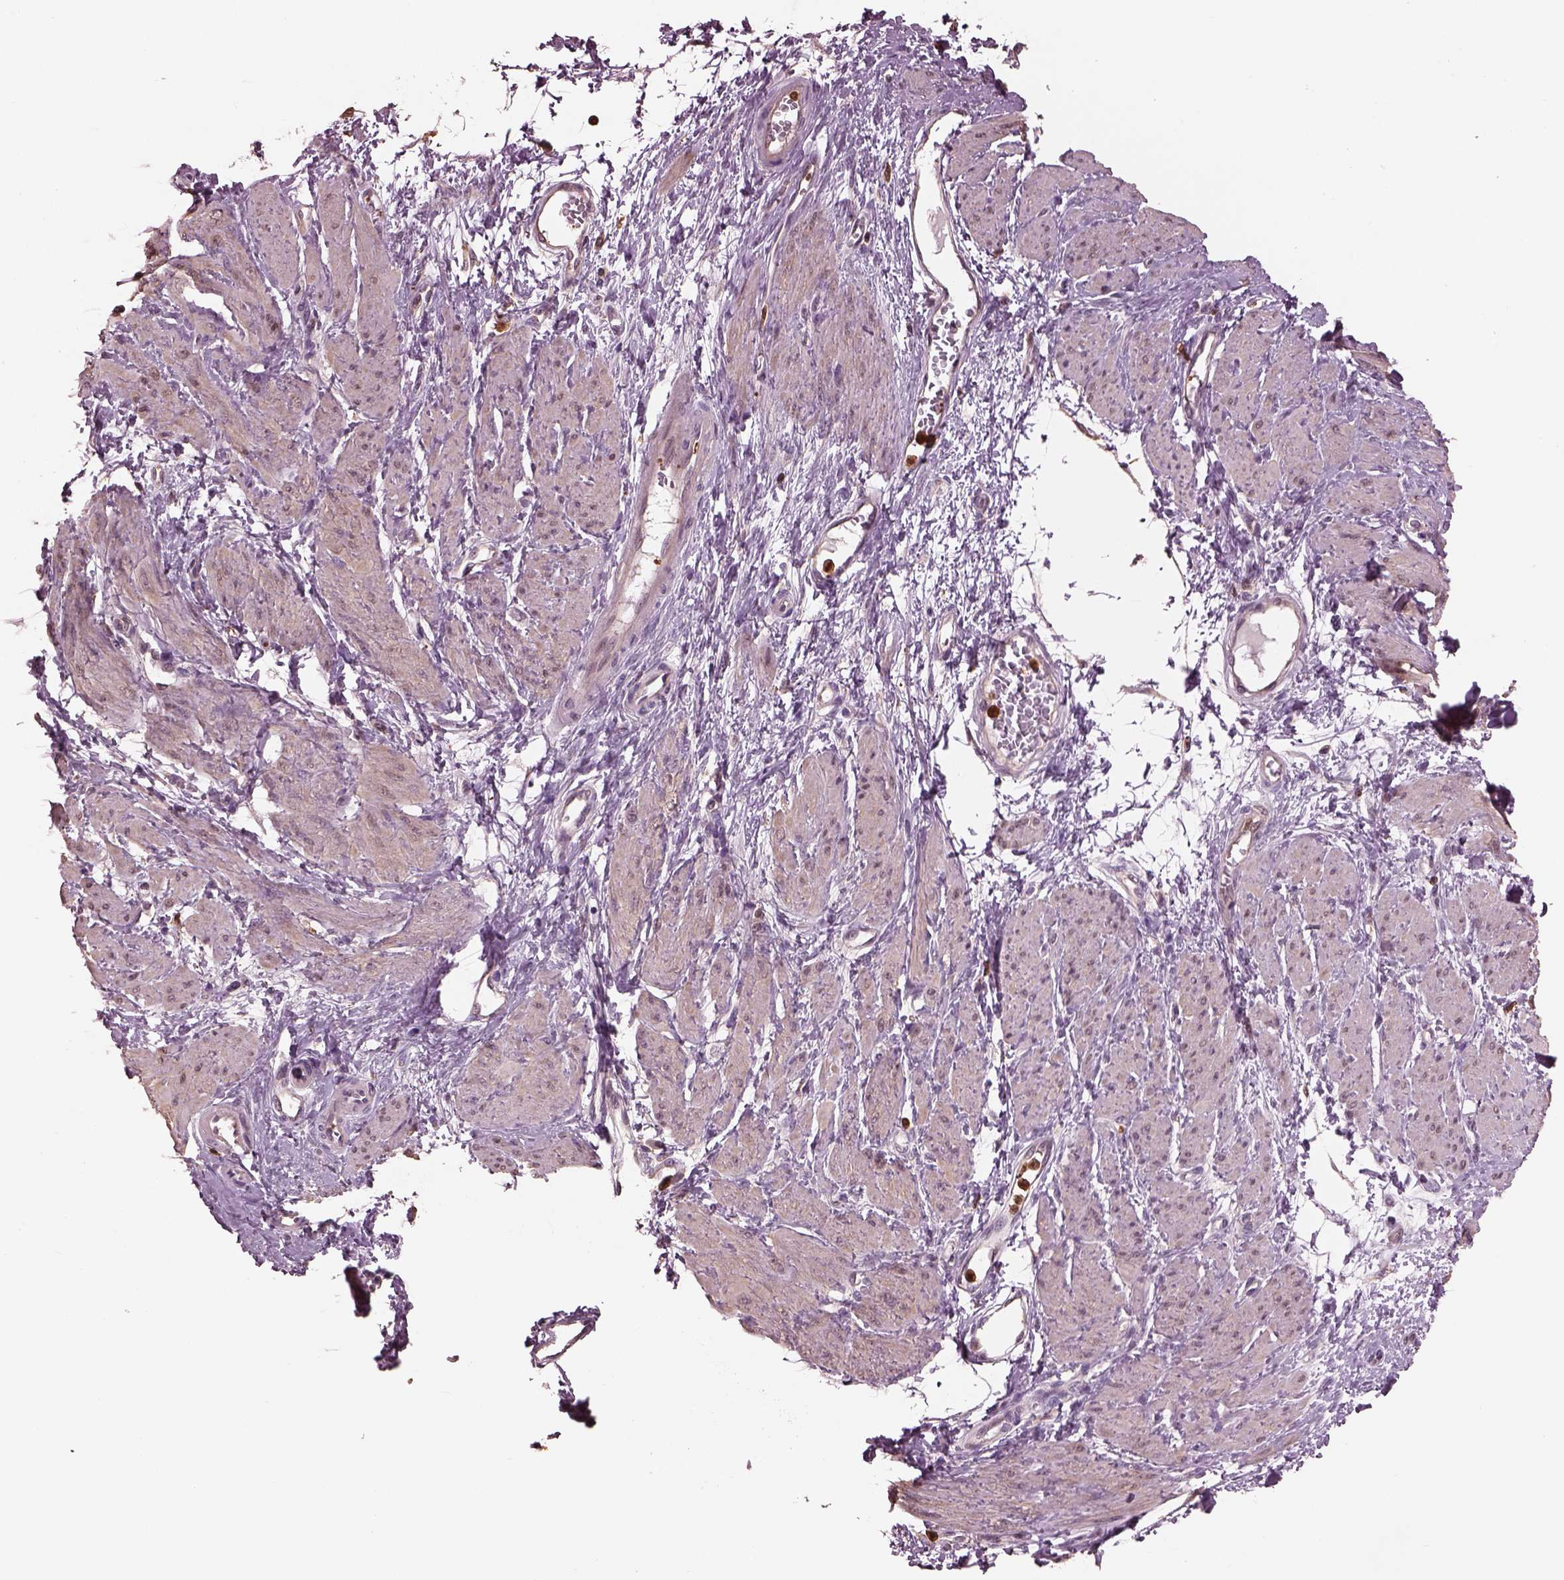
{"staining": {"intensity": "weak", "quantity": "25%-75%", "location": "cytoplasmic/membranous"}, "tissue": "smooth muscle", "cell_type": "Smooth muscle cells", "image_type": "normal", "snomed": [{"axis": "morphology", "description": "Normal tissue, NOS"}, {"axis": "topography", "description": "Smooth muscle"}, {"axis": "topography", "description": "Uterus"}], "caption": "Unremarkable smooth muscle was stained to show a protein in brown. There is low levels of weak cytoplasmic/membranous expression in approximately 25%-75% of smooth muscle cells.", "gene": "IL31RA", "patient": {"sex": "female", "age": 39}}